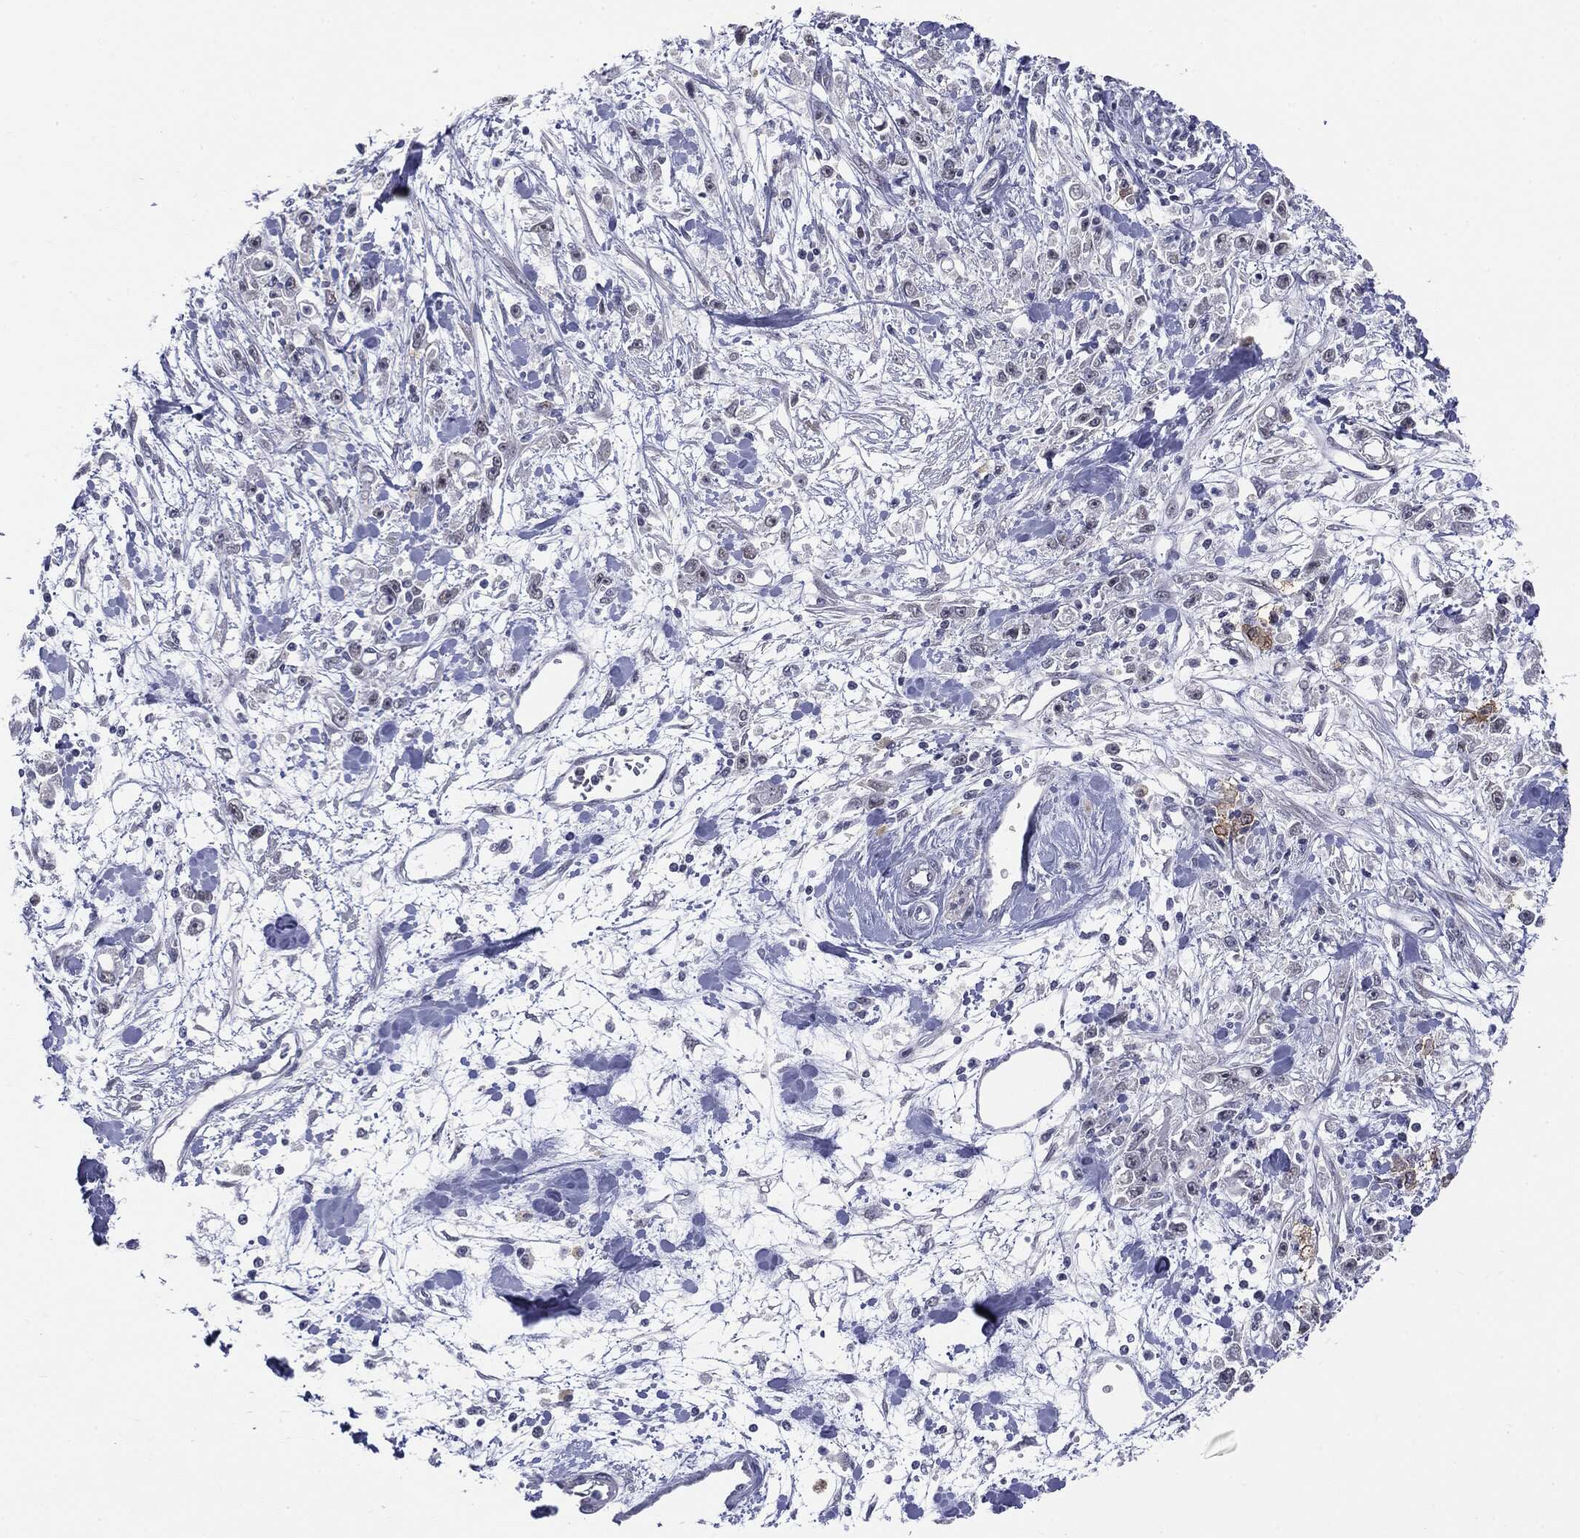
{"staining": {"intensity": "negative", "quantity": "none", "location": "none"}, "tissue": "stomach cancer", "cell_type": "Tumor cells", "image_type": "cancer", "snomed": [{"axis": "morphology", "description": "Adenocarcinoma, NOS"}, {"axis": "topography", "description": "Stomach"}], "caption": "DAB immunohistochemical staining of human adenocarcinoma (stomach) displays no significant positivity in tumor cells. Nuclei are stained in blue.", "gene": "SLC5A5", "patient": {"sex": "female", "age": 59}}